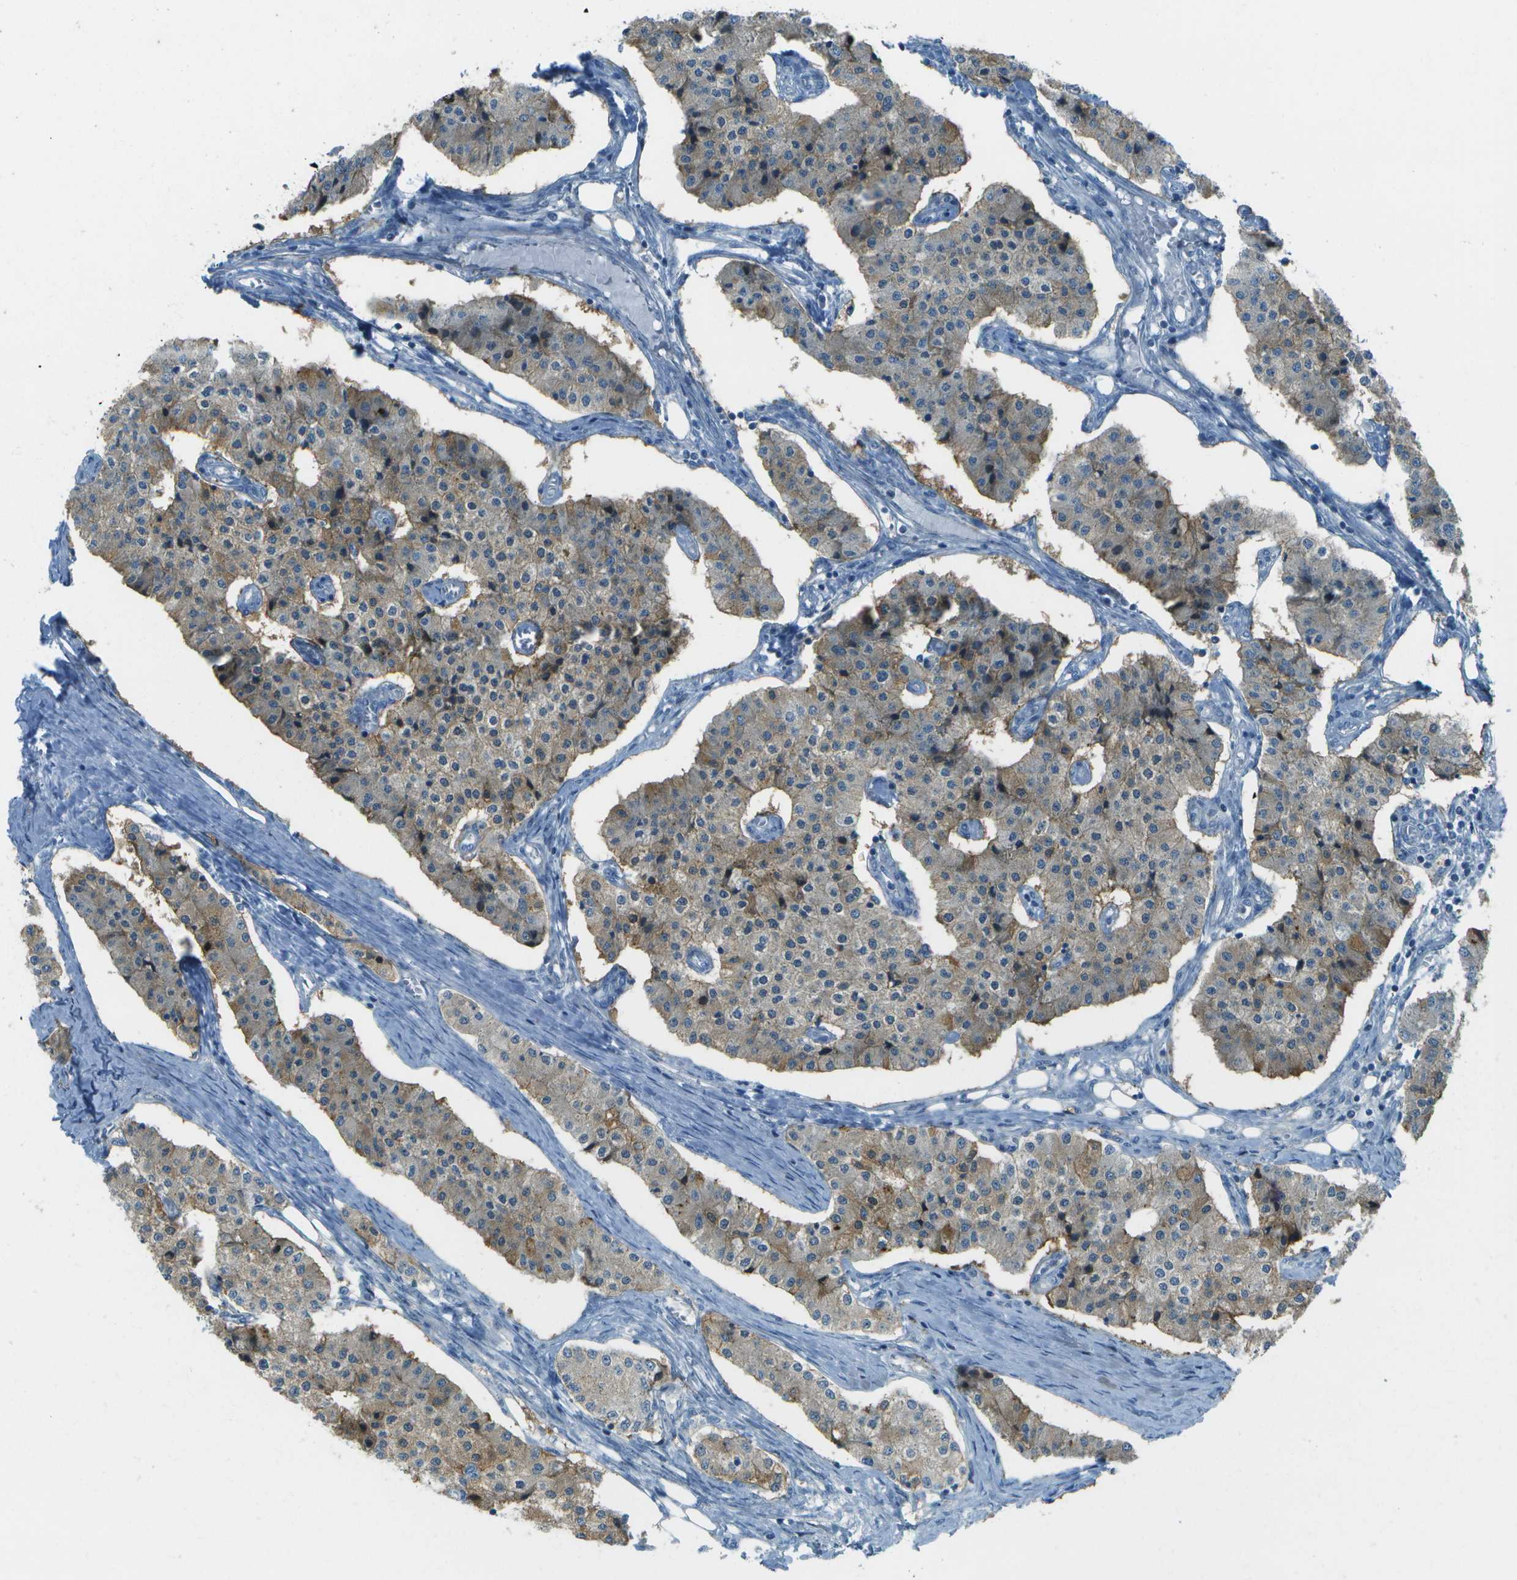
{"staining": {"intensity": "moderate", "quantity": "25%-75%", "location": "cytoplasmic/membranous"}, "tissue": "carcinoid", "cell_type": "Tumor cells", "image_type": "cancer", "snomed": [{"axis": "morphology", "description": "Carcinoid, malignant, NOS"}, {"axis": "topography", "description": "Colon"}], "caption": "Tumor cells demonstrate medium levels of moderate cytoplasmic/membranous expression in about 25%-75% of cells in human carcinoid (malignant).", "gene": "LRRC66", "patient": {"sex": "female", "age": 52}}